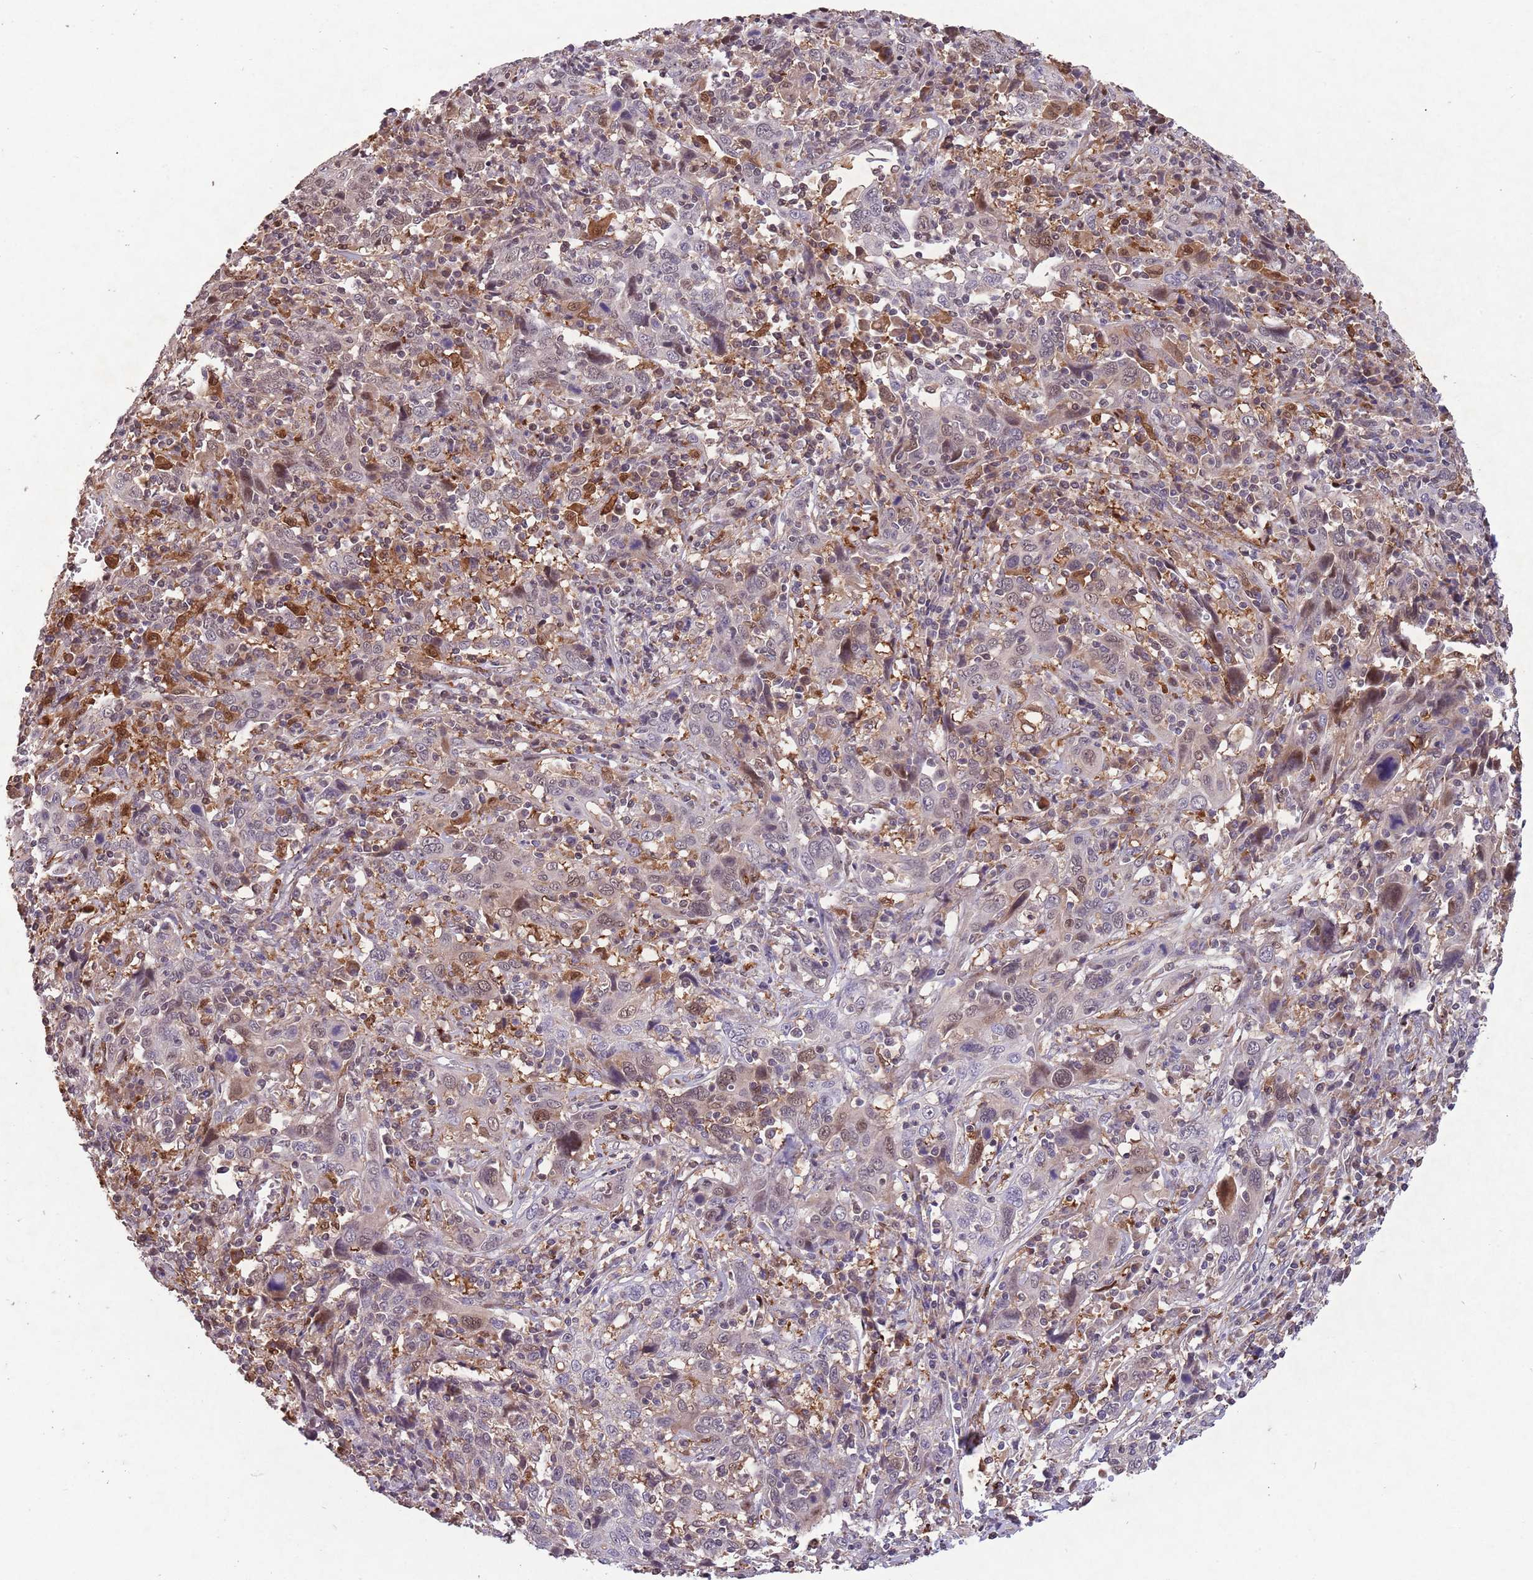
{"staining": {"intensity": "moderate", "quantity": "<25%", "location": "cytoplasmic/membranous,nuclear"}, "tissue": "cervical cancer", "cell_type": "Tumor cells", "image_type": "cancer", "snomed": [{"axis": "morphology", "description": "Squamous cell carcinoma, NOS"}, {"axis": "topography", "description": "Cervix"}], "caption": "Protein positivity by immunohistochemistry exhibits moderate cytoplasmic/membranous and nuclear positivity in approximately <25% of tumor cells in cervical squamous cell carcinoma. Nuclei are stained in blue.", "gene": "ZNF639", "patient": {"sex": "female", "age": 46}}